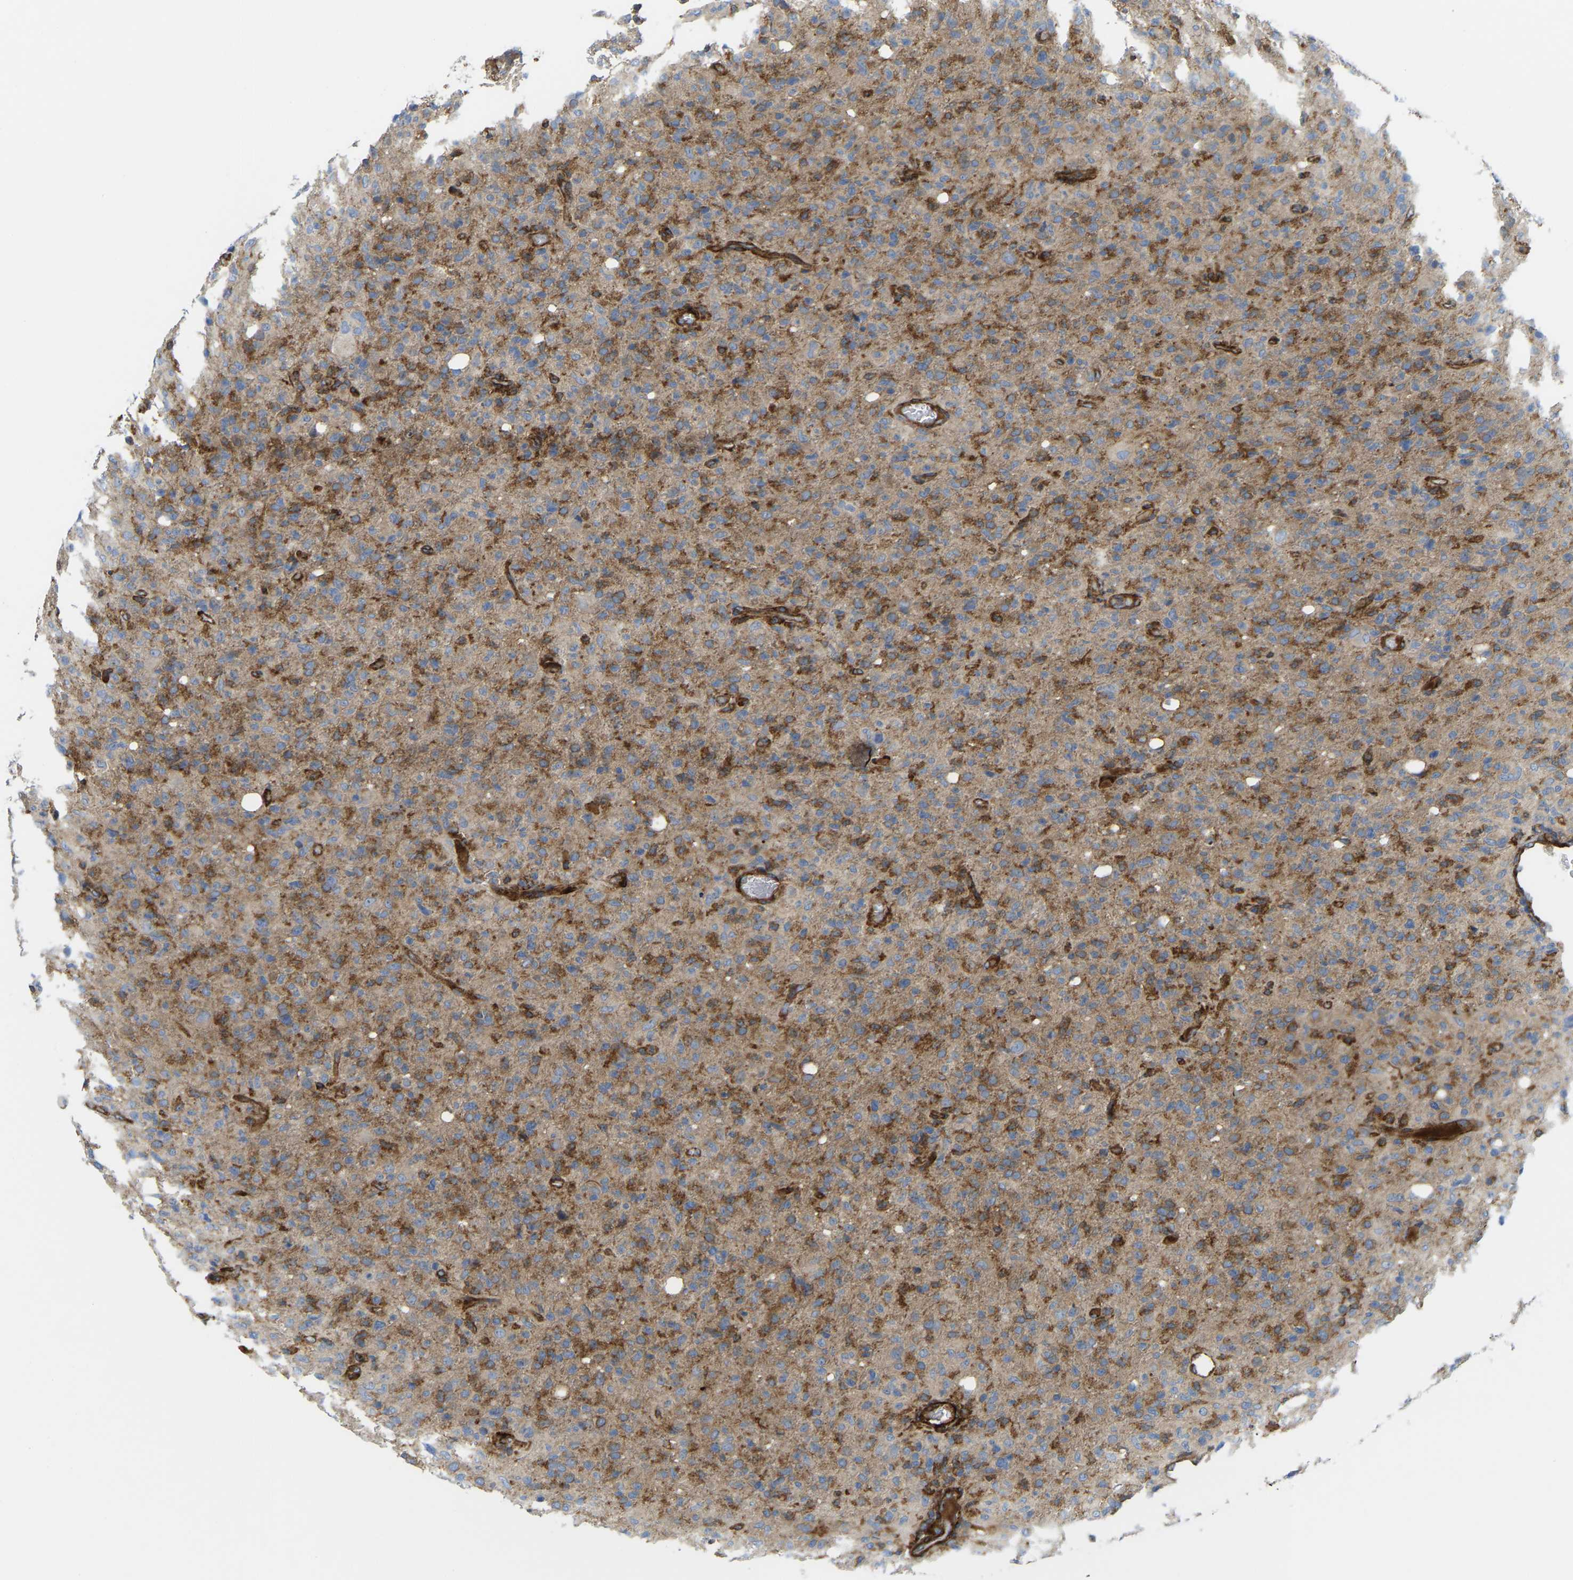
{"staining": {"intensity": "moderate", "quantity": "<25%", "location": "cytoplasmic/membranous"}, "tissue": "glioma", "cell_type": "Tumor cells", "image_type": "cancer", "snomed": [{"axis": "morphology", "description": "Glioma, malignant, High grade"}, {"axis": "topography", "description": "Brain"}], "caption": "This micrograph reveals glioma stained with IHC to label a protein in brown. The cytoplasmic/membranous of tumor cells show moderate positivity for the protein. Nuclei are counter-stained blue.", "gene": "PICALM", "patient": {"sex": "female", "age": 57}}